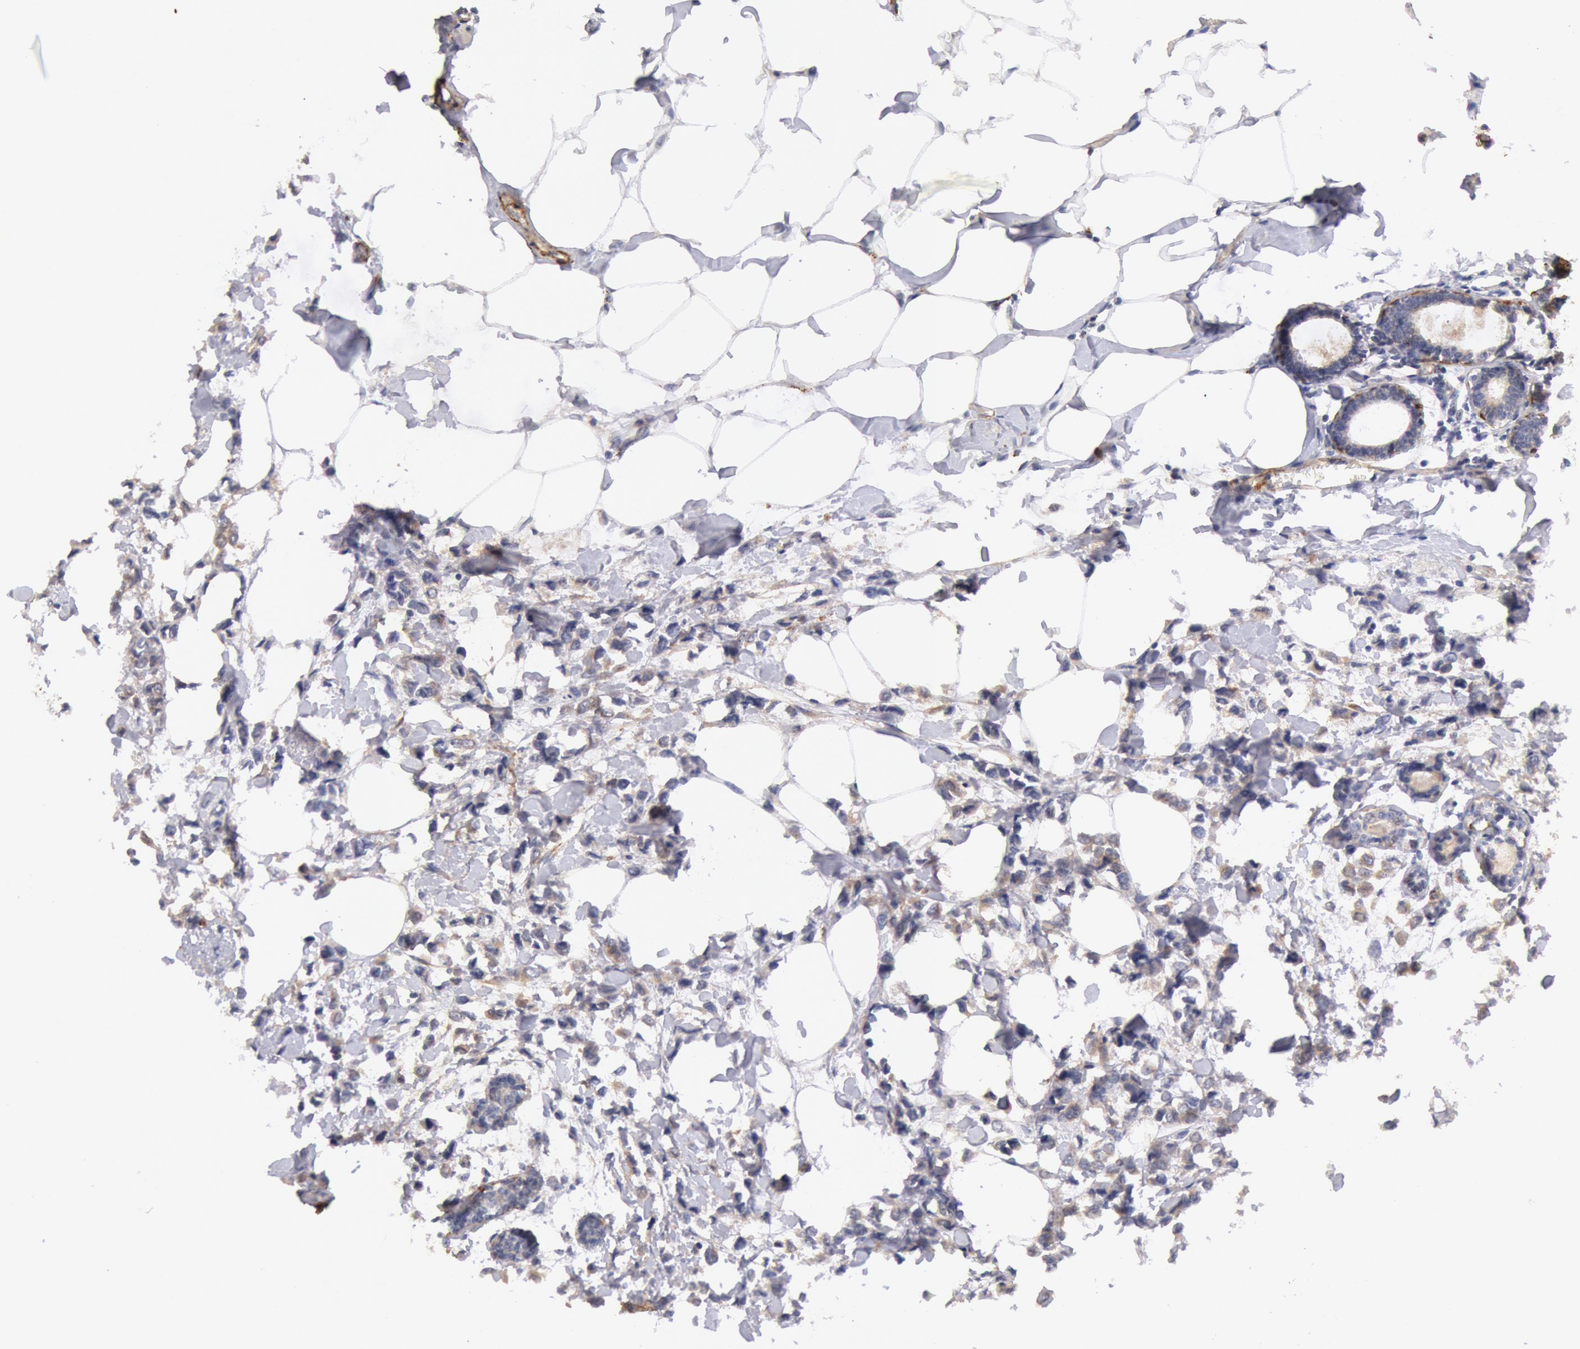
{"staining": {"intensity": "weak", "quantity": "25%-75%", "location": "cytoplasmic/membranous"}, "tissue": "breast cancer", "cell_type": "Tumor cells", "image_type": "cancer", "snomed": [{"axis": "morphology", "description": "Lobular carcinoma"}, {"axis": "topography", "description": "Breast"}], "caption": "DAB immunohistochemical staining of breast cancer (lobular carcinoma) exhibits weak cytoplasmic/membranous protein staining in approximately 25%-75% of tumor cells. The staining was performed using DAB to visualize the protein expression in brown, while the nuclei were stained in blue with hematoxylin (Magnification: 20x).", "gene": "TMED8", "patient": {"sex": "female", "age": 51}}